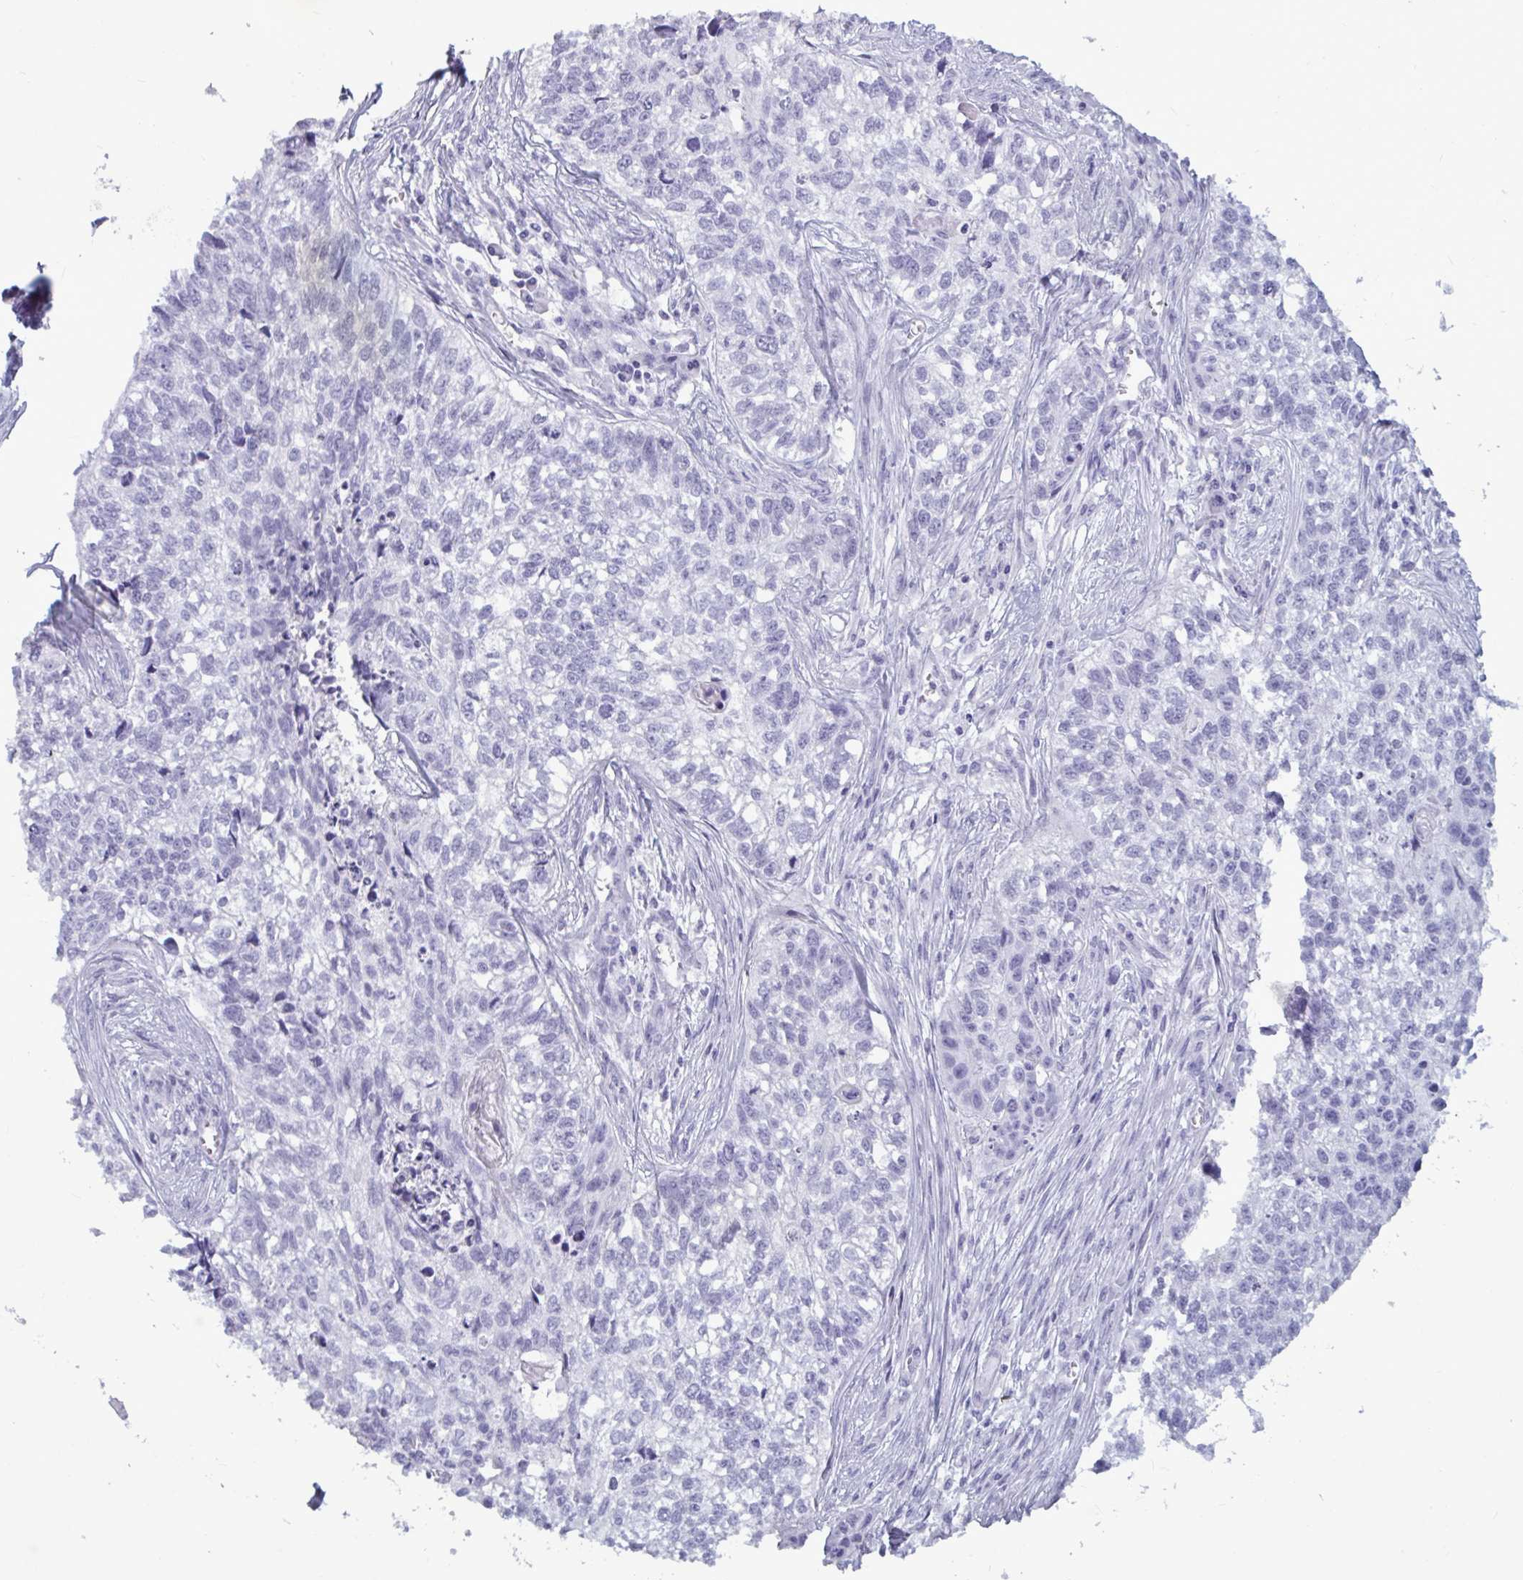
{"staining": {"intensity": "negative", "quantity": "none", "location": "none"}, "tissue": "lung cancer", "cell_type": "Tumor cells", "image_type": "cancer", "snomed": [{"axis": "morphology", "description": "Squamous cell carcinoma, NOS"}, {"axis": "topography", "description": "Lung"}], "caption": "A photomicrograph of human lung cancer (squamous cell carcinoma) is negative for staining in tumor cells. (DAB immunohistochemistry (IHC) with hematoxylin counter stain).", "gene": "BBS10", "patient": {"sex": "male", "age": 74}}